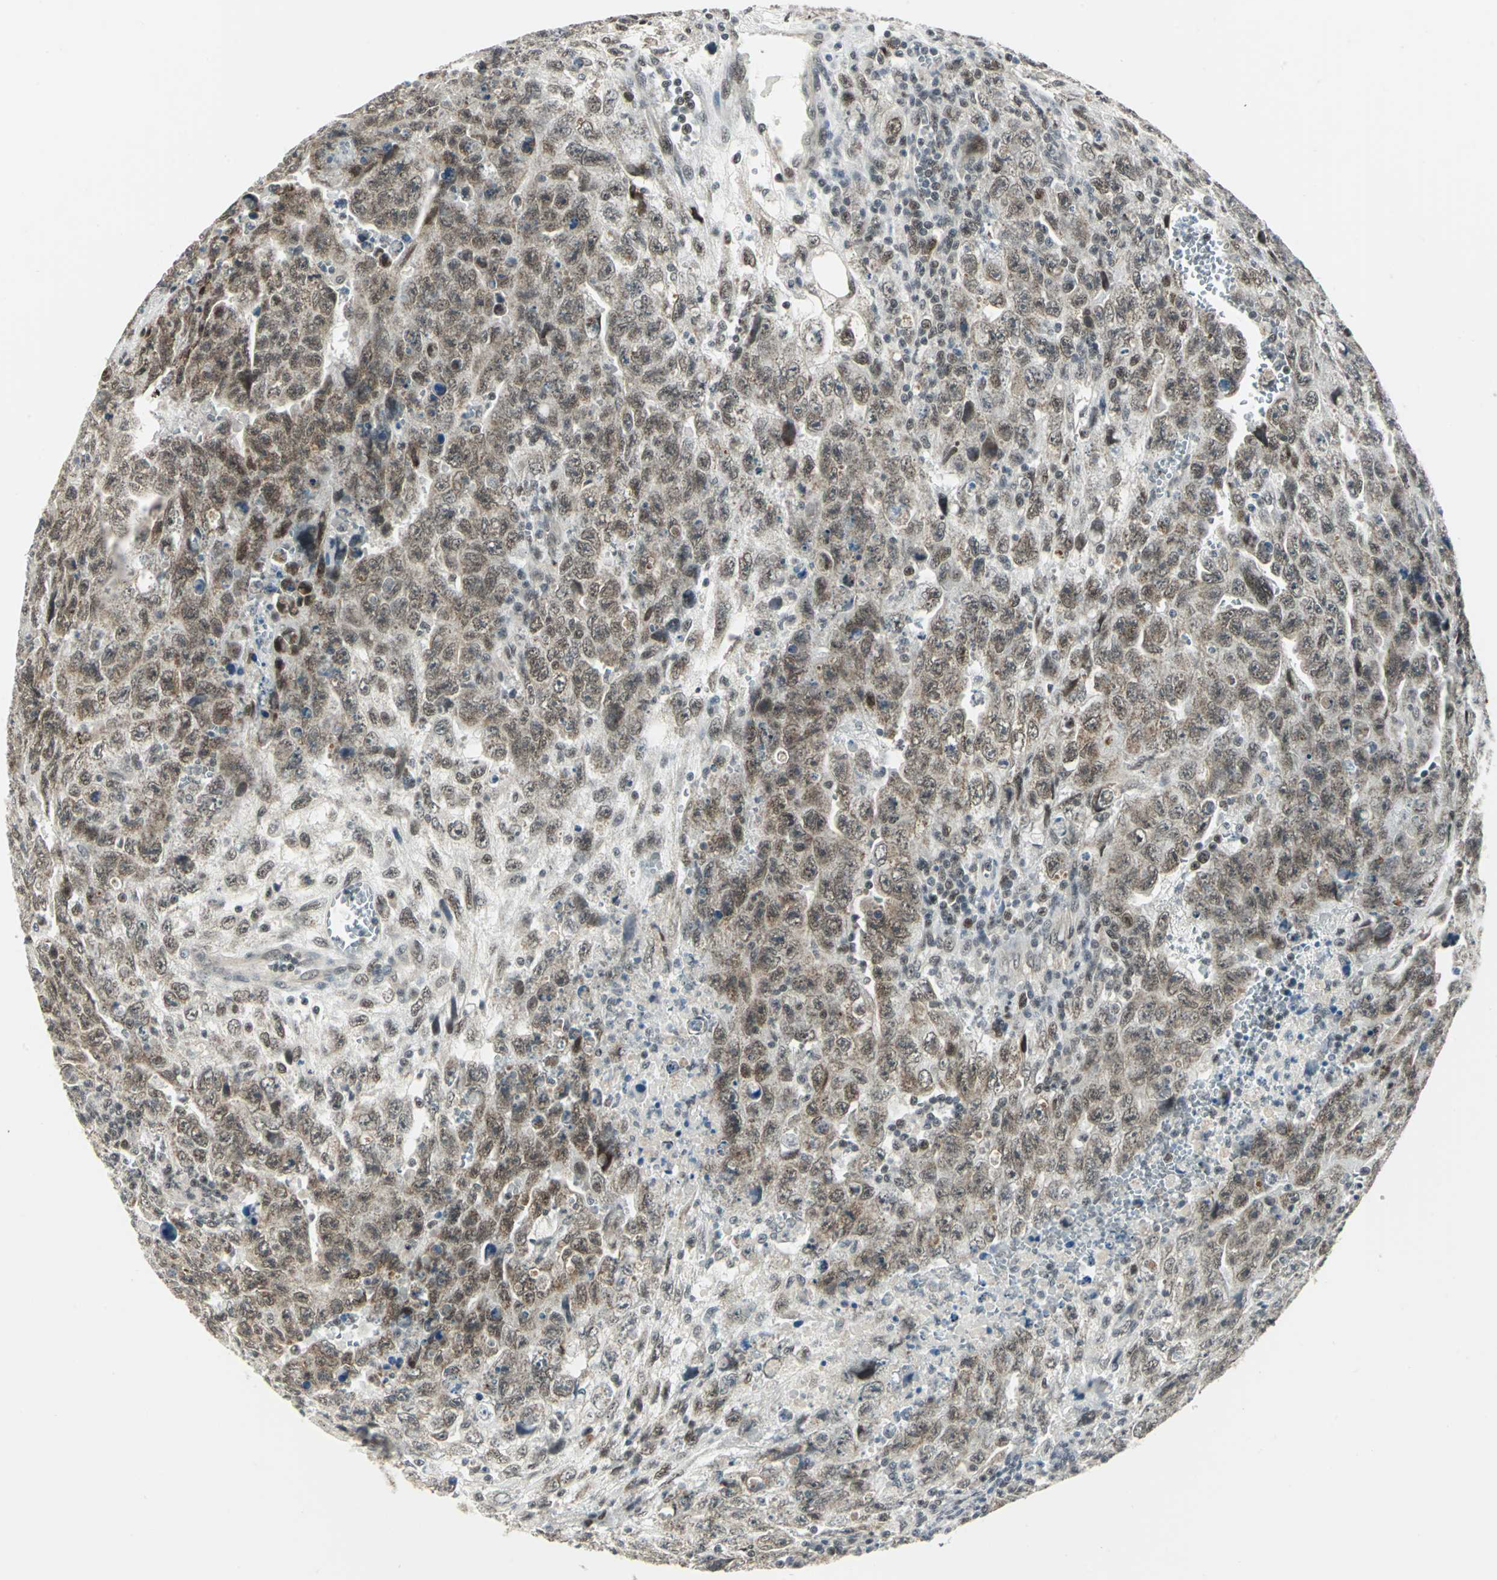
{"staining": {"intensity": "moderate", "quantity": ">75%", "location": "cytoplasmic/membranous,nuclear"}, "tissue": "testis cancer", "cell_type": "Tumor cells", "image_type": "cancer", "snomed": [{"axis": "morphology", "description": "Carcinoma, Embryonal, NOS"}, {"axis": "topography", "description": "Testis"}], "caption": "IHC image of human testis cancer stained for a protein (brown), which shows medium levels of moderate cytoplasmic/membranous and nuclear expression in approximately >75% of tumor cells.", "gene": "MTA1", "patient": {"sex": "male", "age": 28}}